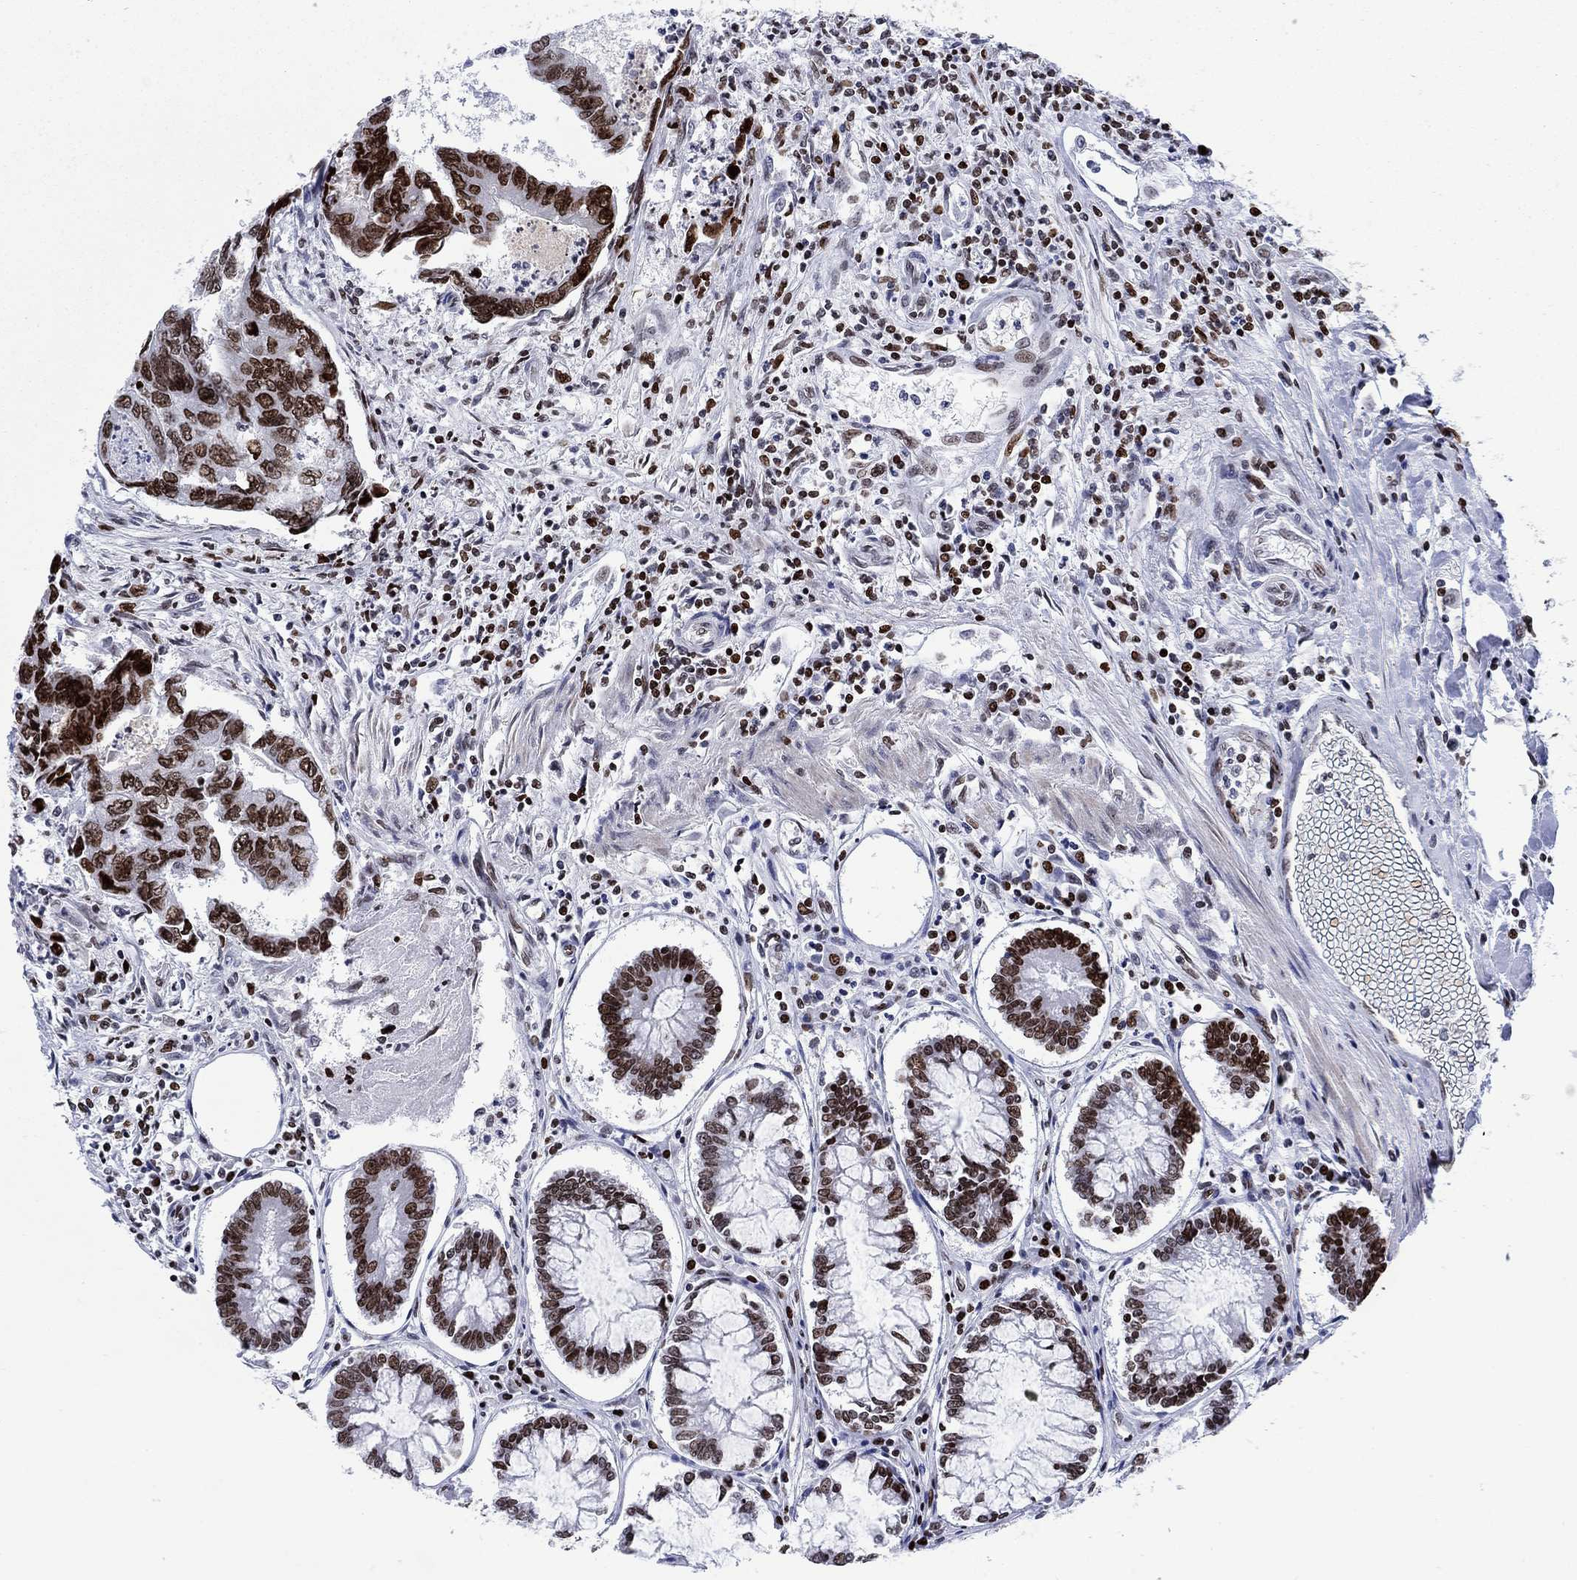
{"staining": {"intensity": "strong", "quantity": "25%-75%", "location": "nuclear"}, "tissue": "colorectal cancer", "cell_type": "Tumor cells", "image_type": "cancer", "snomed": [{"axis": "morphology", "description": "Adenocarcinoma, NOS"}, {"axis": "topography", "description": "Colon"}], "caption": "Immunohistochemical staining of human colorectal cancer shows high levels of strong nuclear protein positivity in approximately 25%-75% of tumor cells.", "gene": "HMGA1", "patient": {"sex": "female", "age": 65}}